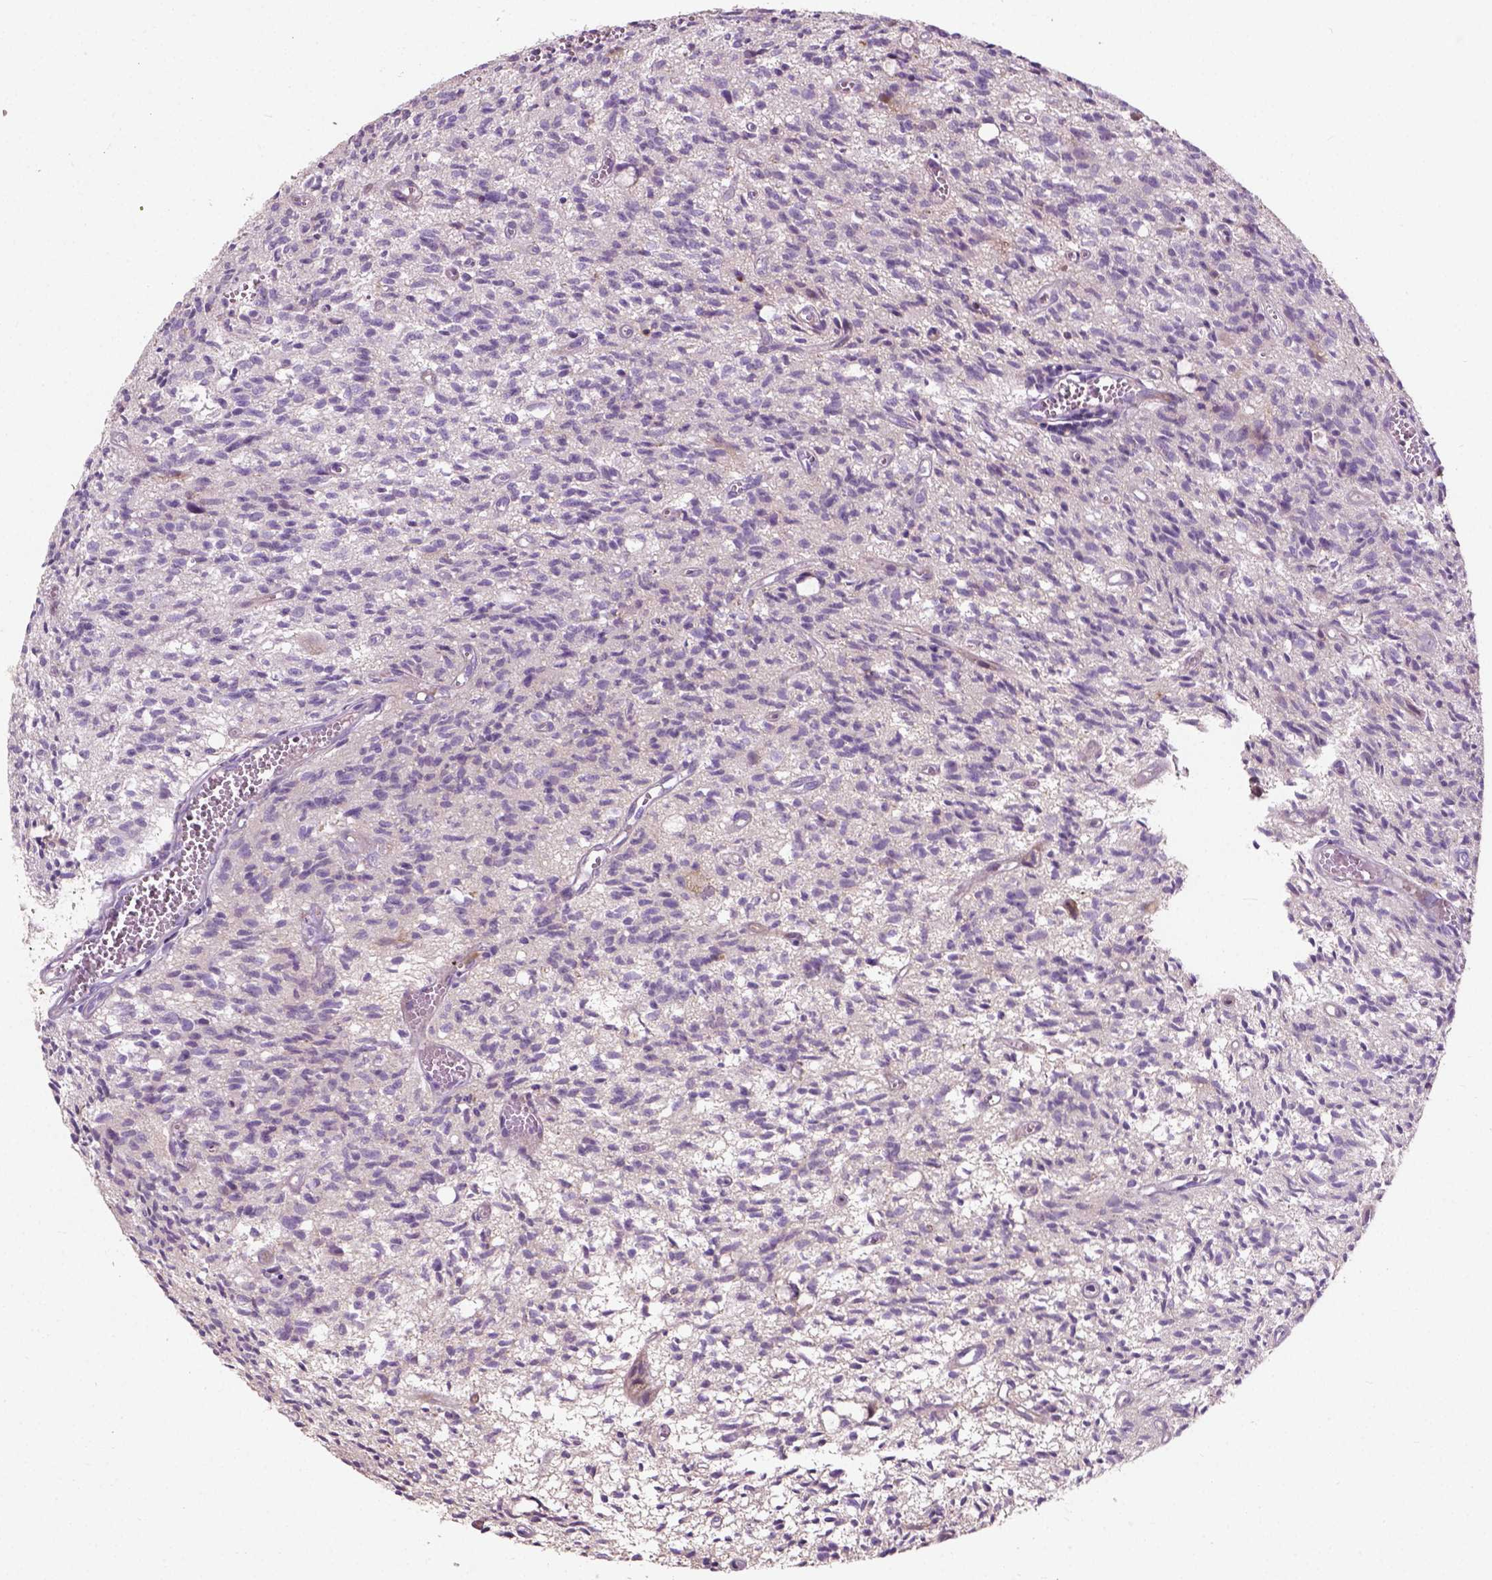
{"staining": {"intensity": "negative", "quantity": "none", "location": "none"}, "tissue": "glioma", "cell_type": "Tumor cells", "image_type": "cancer", "snomed": [{"axis": "morphology", "description": "Glioma, malignant, Low grade"}, {"axis": "topography", "description": "Brain"}], "caption": "Tumor cells show no significant positivity in glioma.", "gene": "PKP3", "patient": {"sex": "male", "age": 64}}